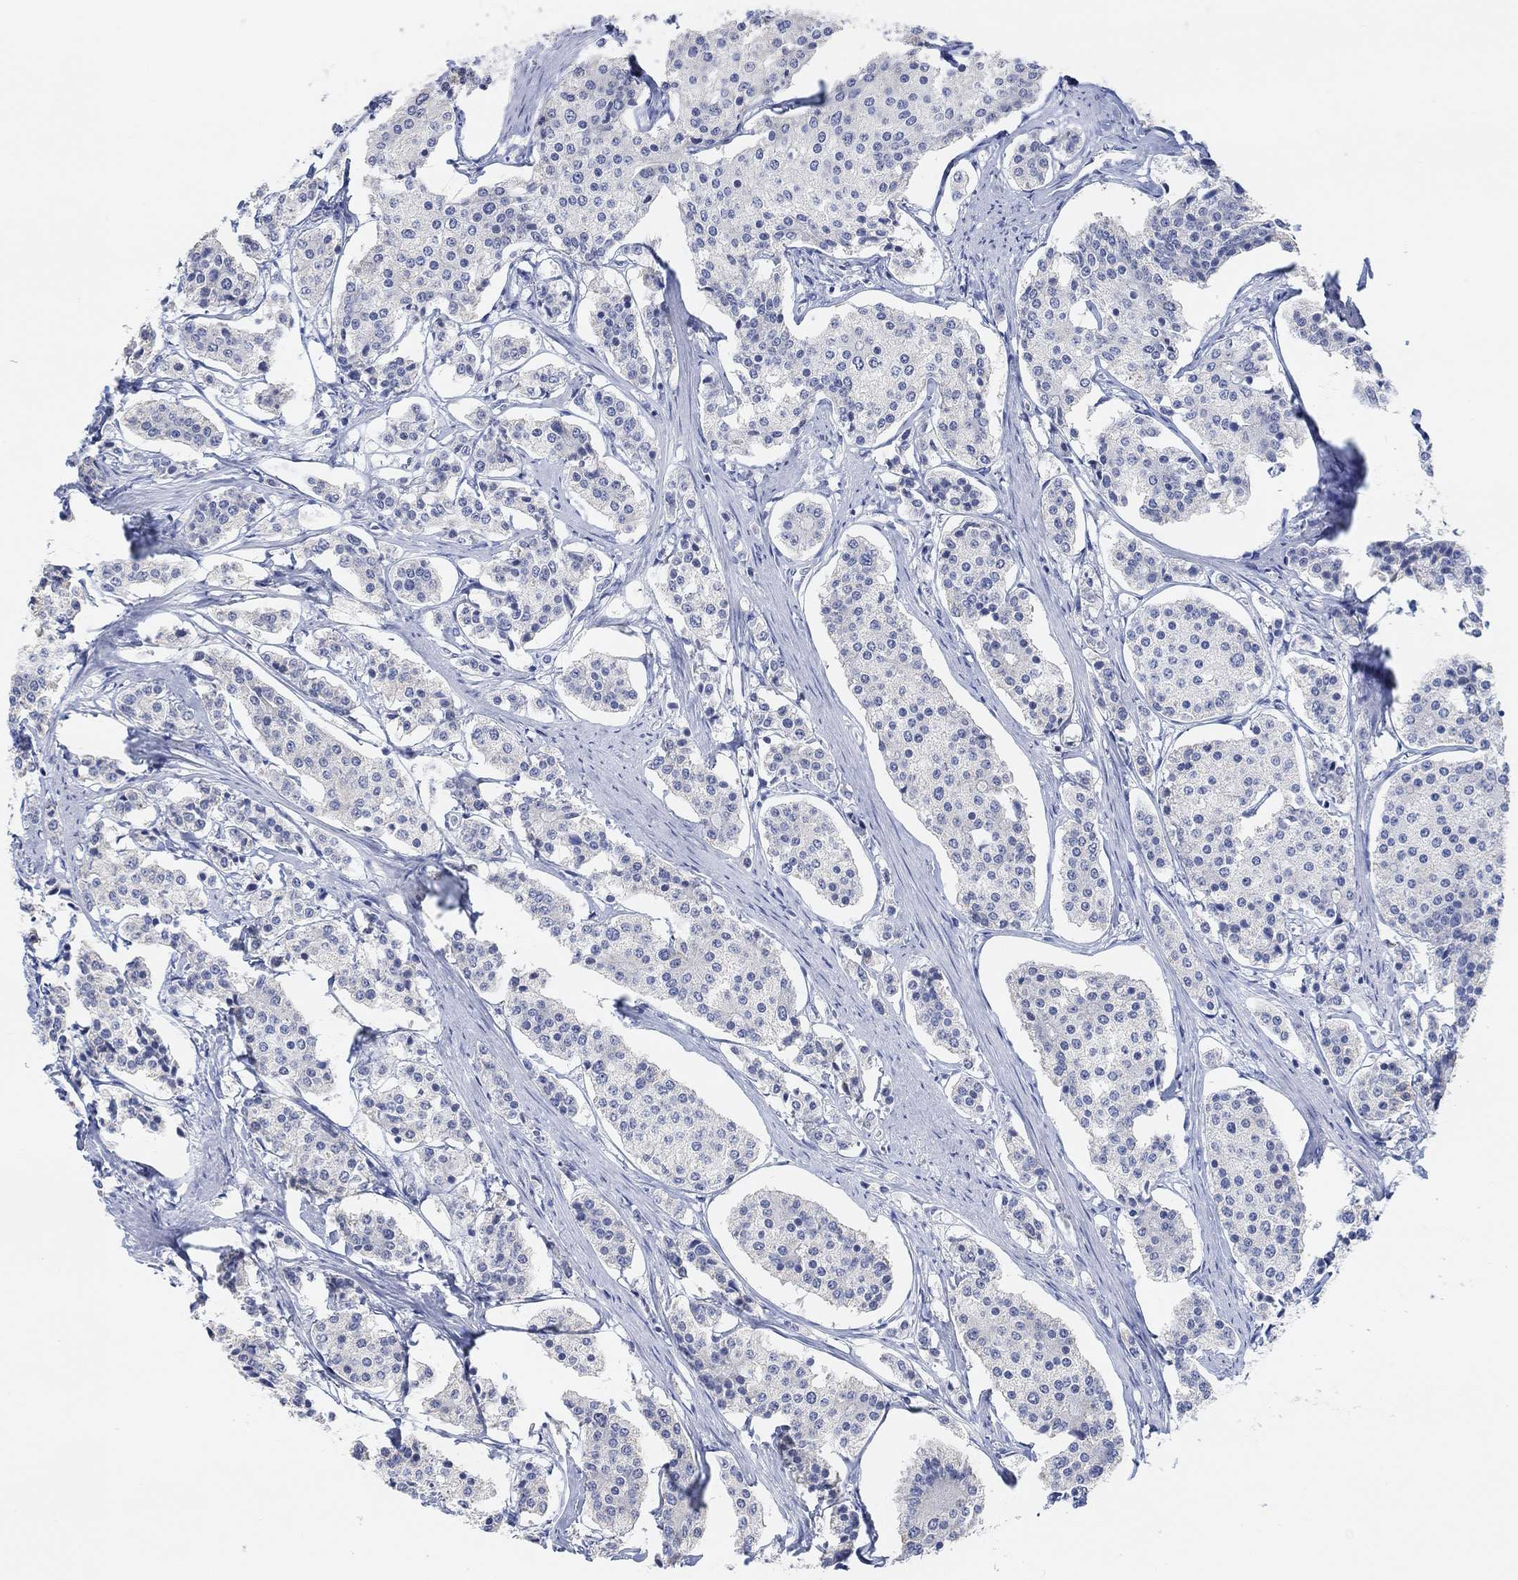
{"staining": {"intensity": "negative", "quantity": "none", "location": "none"}, "tissue": "carcinoid", "cell_type": "Tumor cells", "image_type": "cancer", "snomed": [{"axis": "morphology", "description": "Carcinoid, malignant, NOS"}, {"axis": "topography", "description": "Small intestine"}], "caption": "Tumor cells show no significant protein expression in carcinoid.", "gene": "MUC1", "patient": {"sex": "female", "age": 65}}